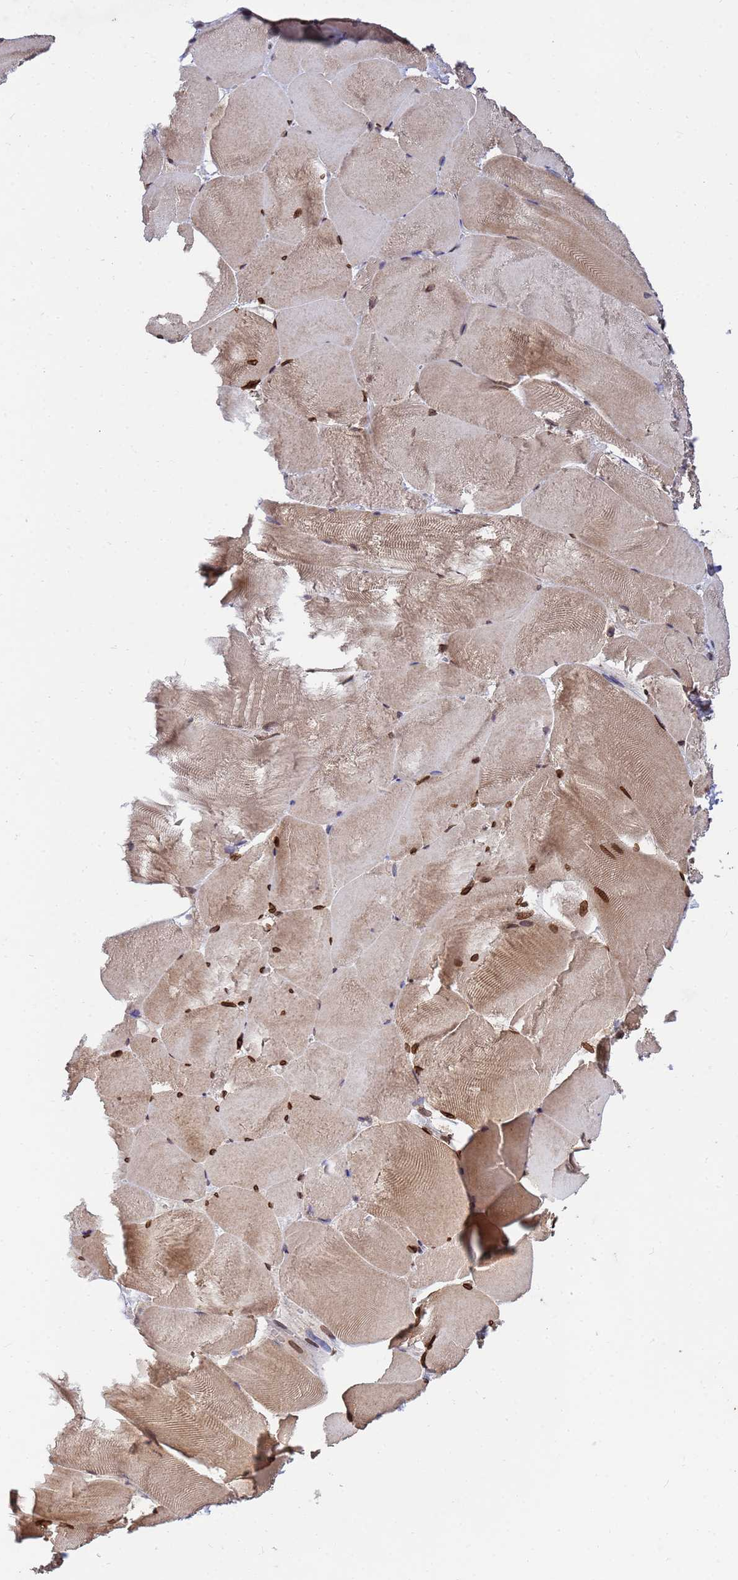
{"staining": {"intensity": "moderate", "quantity": ">75%", "location": "cytoplasmic/membranous,nuclear"}, "tissue": "skeletal muscle", "cell_type": "Myocytes", "image_type": "normal", "snomed": [{"axis": "morphology", "description": "Normal tissue, NOS"}, {"axis": "topography", "description": "Skeletal muscle"}], "caption": "Immunohistochemical staining of benign human skeletal muscle shows medium levels of moderate cytoplasmic/membranous,nuclear staining in about >75% of myocytes.", "gene": "GPR135", "patient": {"sex": "female", "age": 64}}